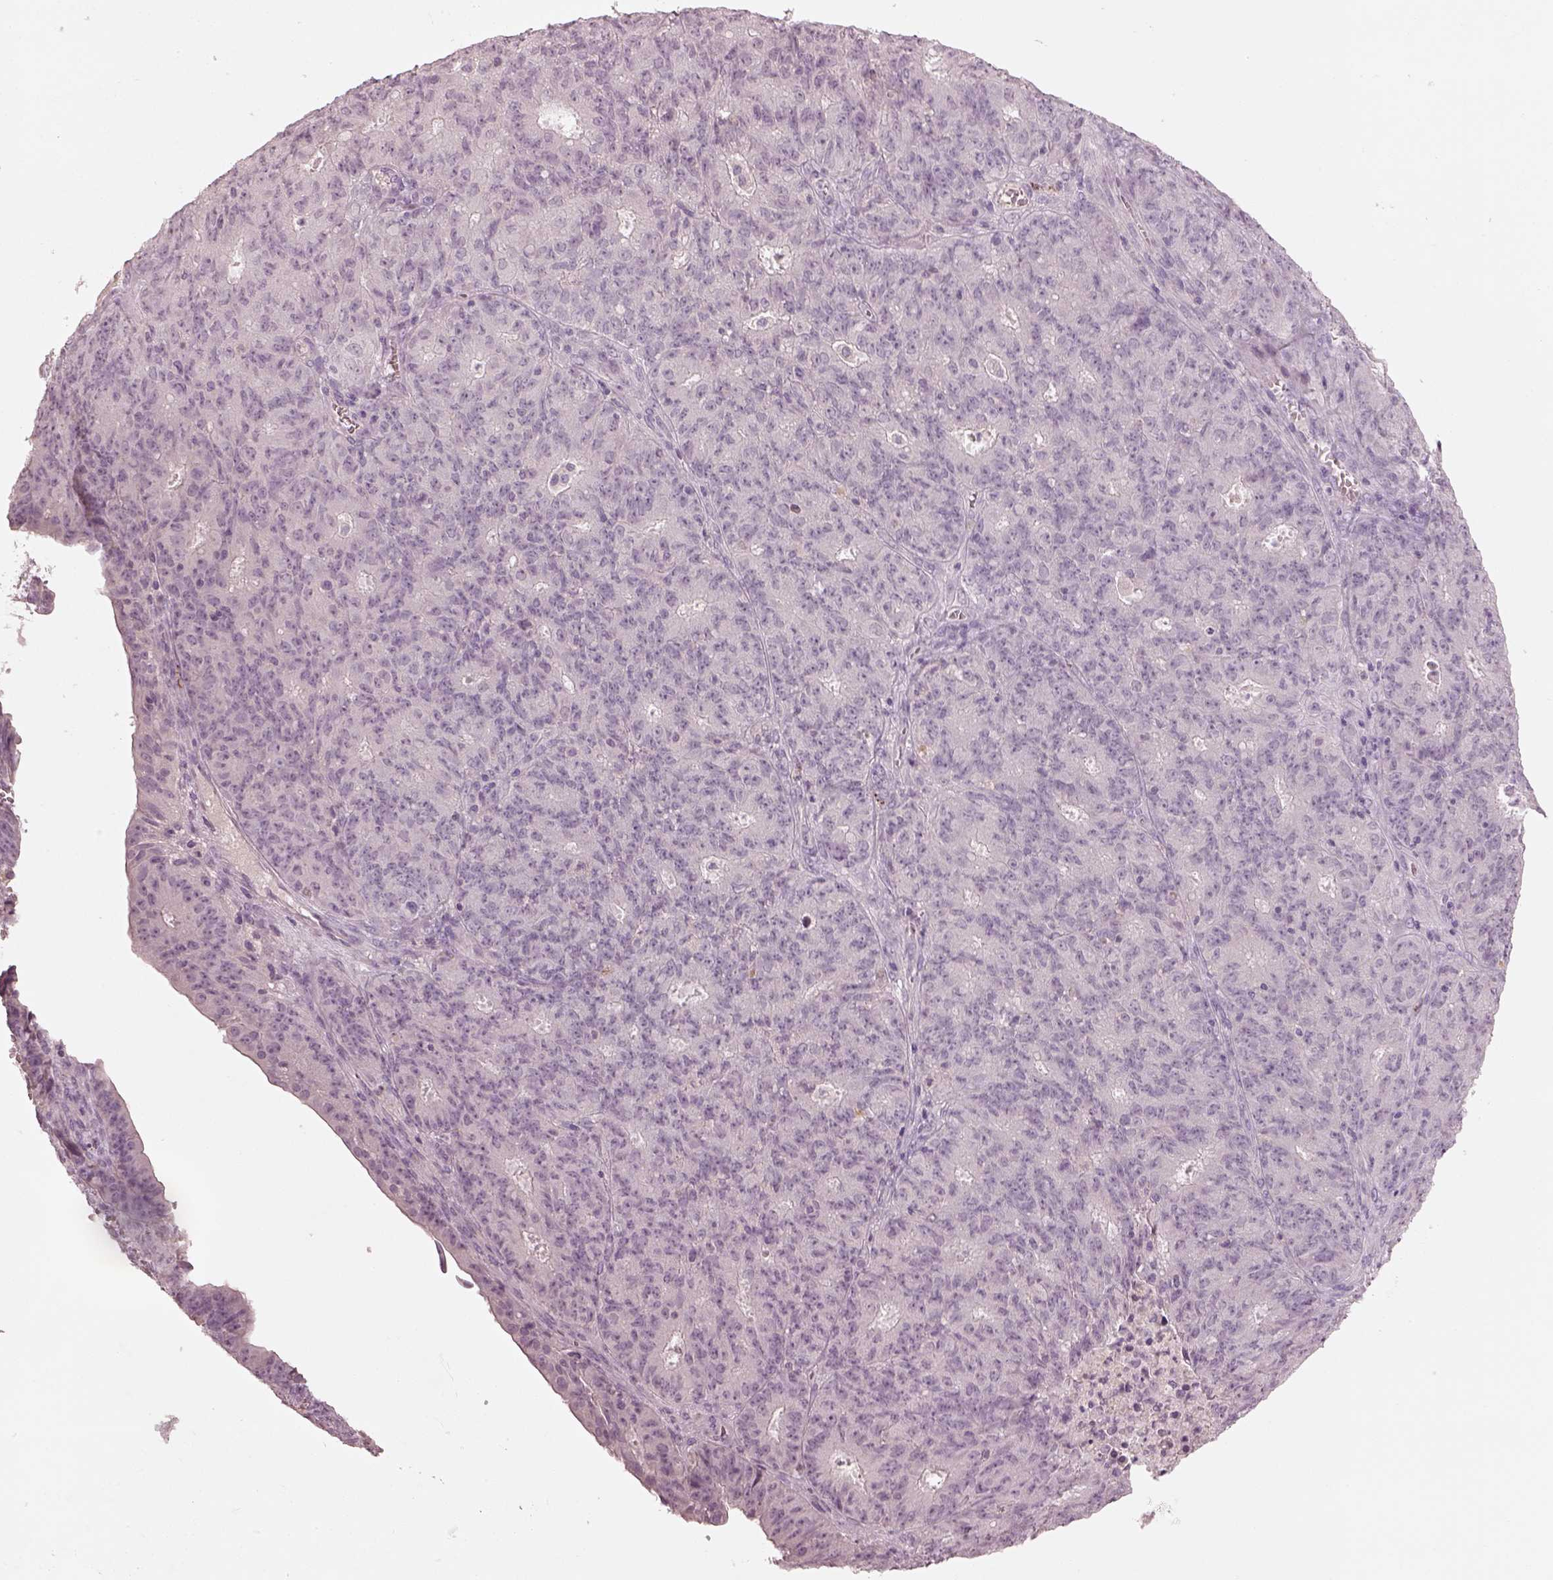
{"staining": {"intensity": "negative", "quantity": "none", "location": "none"}, "tissue": "ovarian cancer", "cell_type": "Tumor cells", "image_type": "cancer", "snomed": [{"axis": "morphology", "description": "Carcinoma, endometroid"}, {"axis": "topography", "description": "Ovary"}], "caption": "IHC of ovarian cancer demonstrates no expression in tumor cells.", "gene": "SPATA6L", "patient": {"sex": "female", "age": 42}}